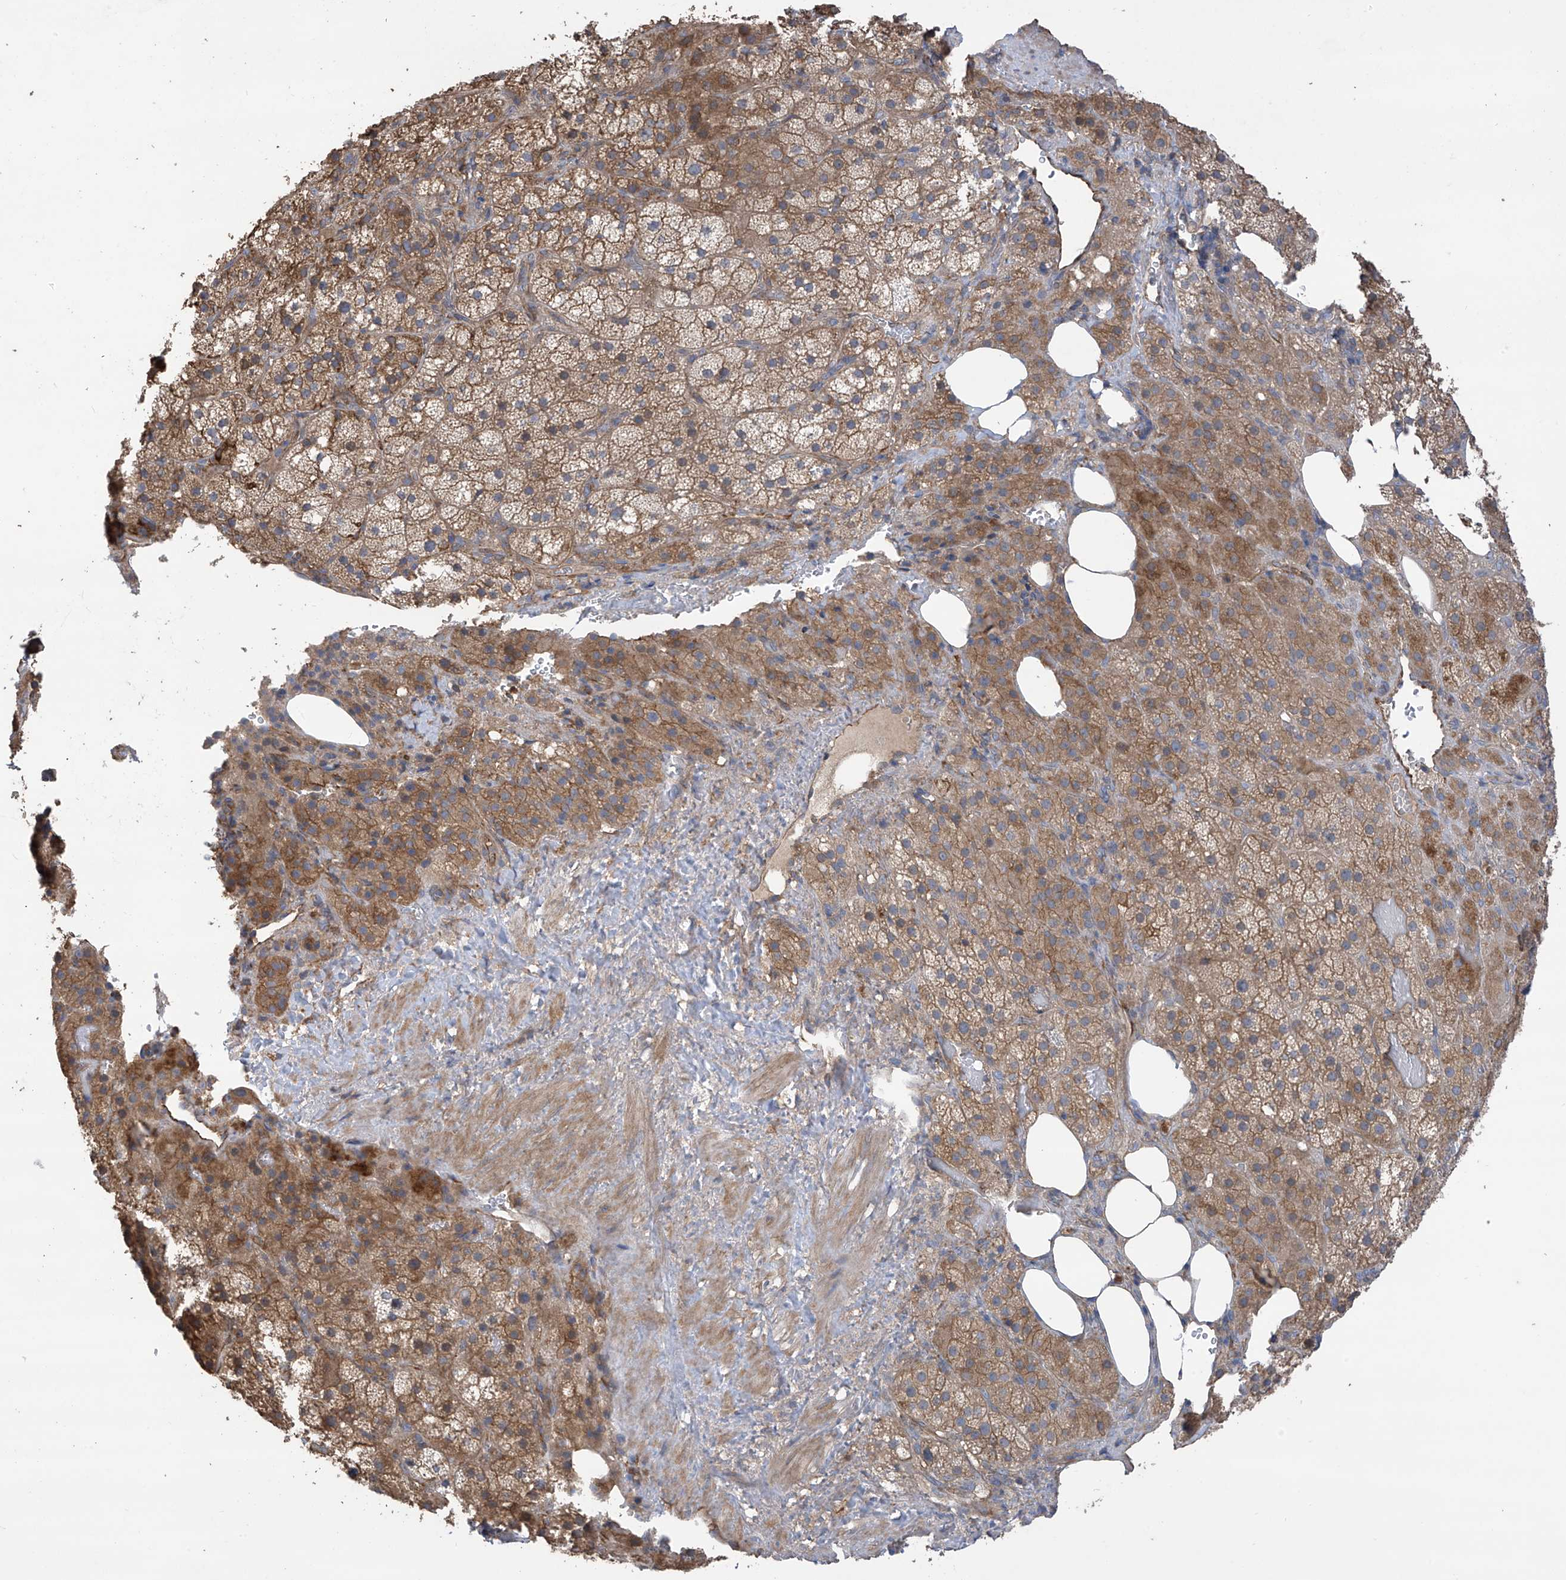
{"staining": {"intensity": "moderate", "quantity": ">75%", "location": "cytoplasmic/membranous"}, "tissue": "adrenal gland", "cell_type": "Glandular cells", "image_type": "normal", "snomed": [{"axis": "morphology", "description": "Normal tissue, NOS"}, {"axis": "topography", "description": "Adrenal gland"}], "caption": "An image showing moderate cytoplasmic/membranous expression in about >75% of glandular cells in unremarkable adrenal gland, as visualized by brown immunohistochemical staining.", "gene": "PHACTR4", "patient": {"sex": "female", "age": 59}}